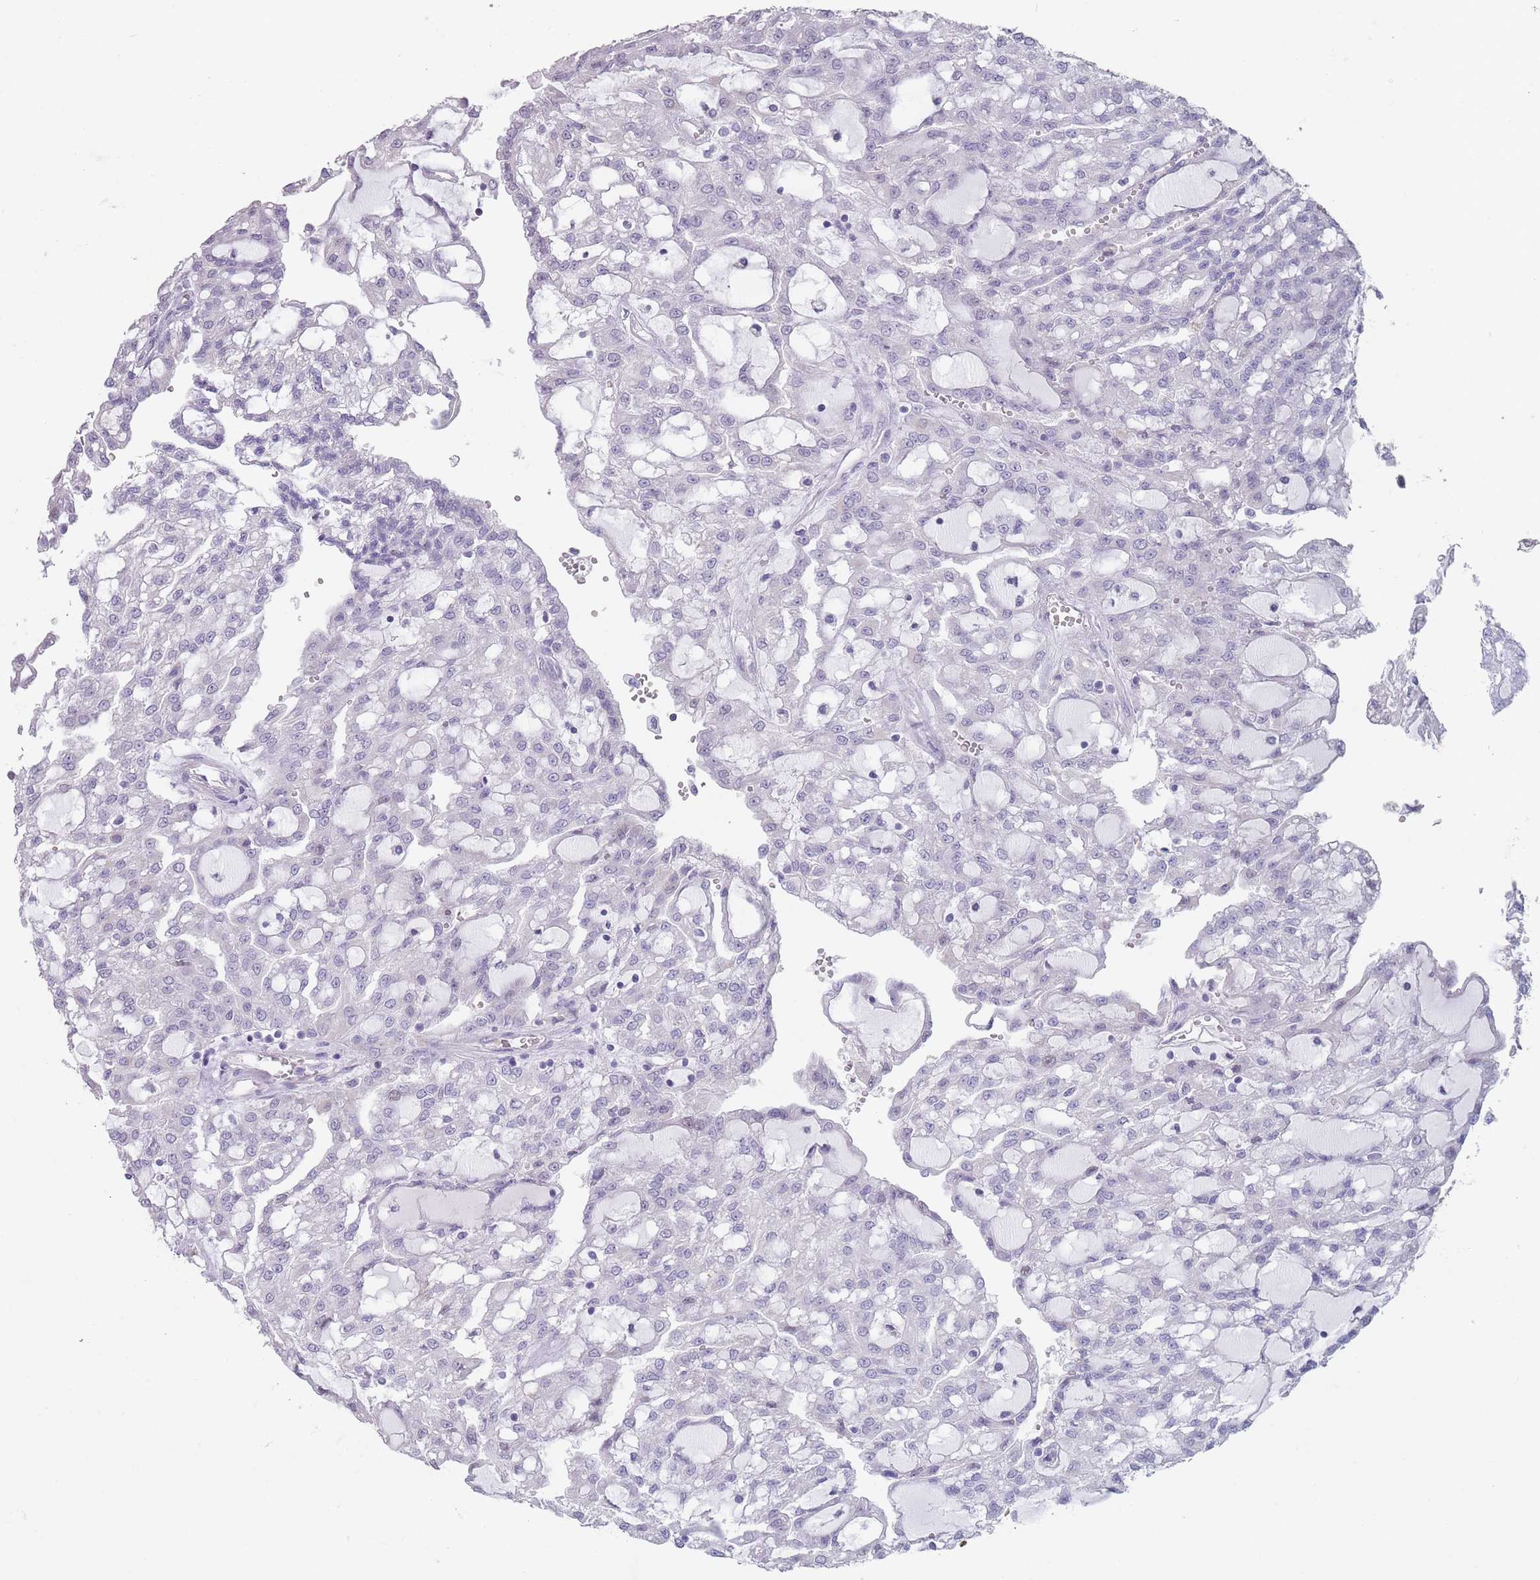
{"staining": {"intensity": "negative", "quantity": "none", "location": "none"}, "tissue": "renal cancer", "cell_type": "Tumor cells", "image_type": "cancer", "snomed": [{"axis": "morphology", "description": "Adenocarcinoma, NOS"}, {"axis": "topography", "description": "Kidney"}], "caption": "Immunohistochemistry (IHC) of renal adenocarcinoma shows no staining in tumor cells. (Stains: DAB (3,3'-diaminobenzidine) immunohistochemistry with hematoxylin counter stain, Microscopy: brightfield microscopy at high magnification).", "gene": "RHBG", "patient": {"sex": "male", "age": 63}}